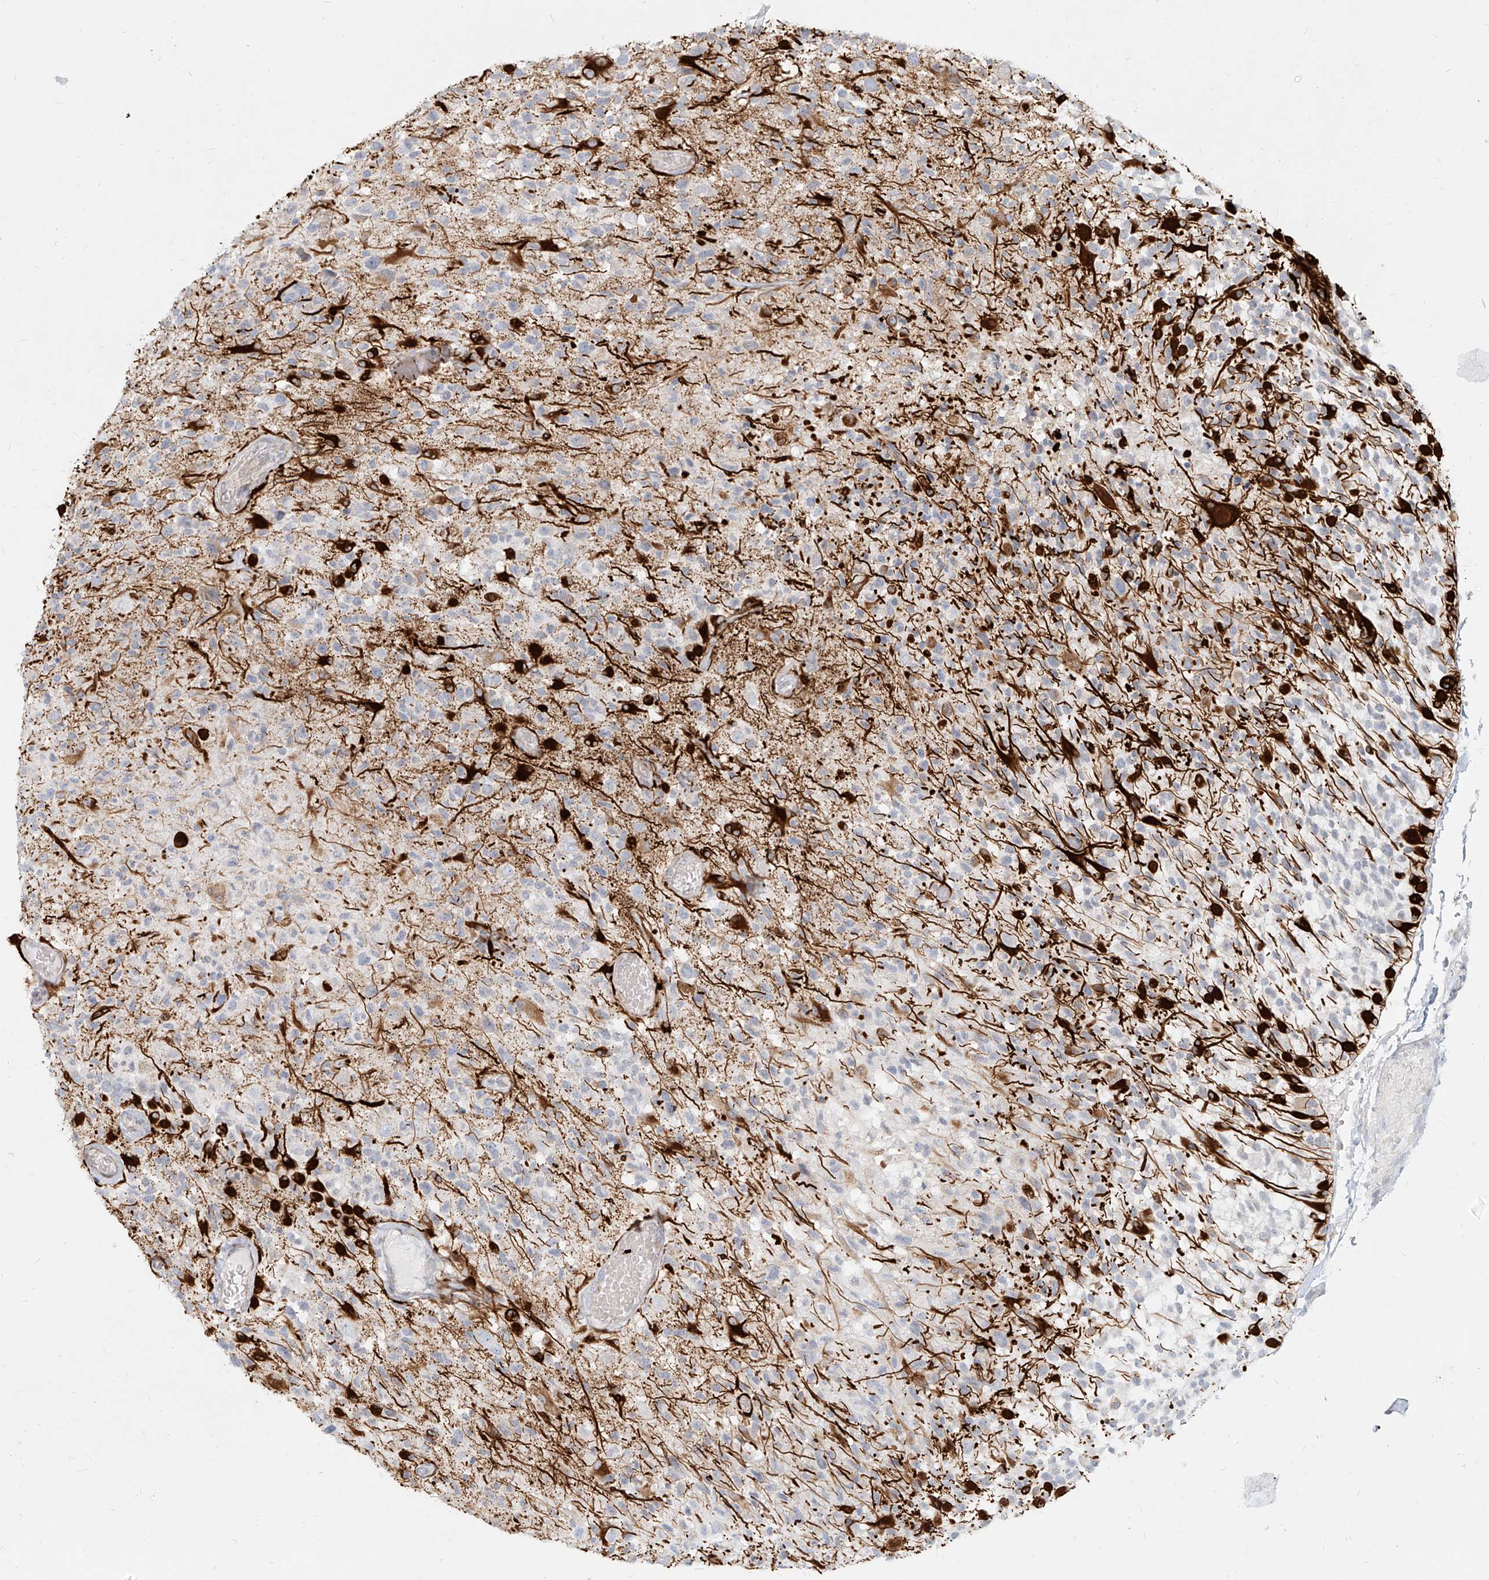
{"staining": {"intensity": "negative", "quantity": "none", "location": "none"}, "tissue": "glioma", "cell_type": "Tumor cells", "image_type": "cancer", "snomed": [{"axis": "morphology", "description": "Glioma, malignant, High grade"}, {"axis": "morphology", "description": "Glioblastoma, NOS"}, {"axis": "topography", "description": "Brain"}], "caption": "The photomicrograph displays no significant positivity in tumor cells of malignant high-grade glioma.", "gene": "ITPKB", "patient": {"sex": "male", "age": 60}}